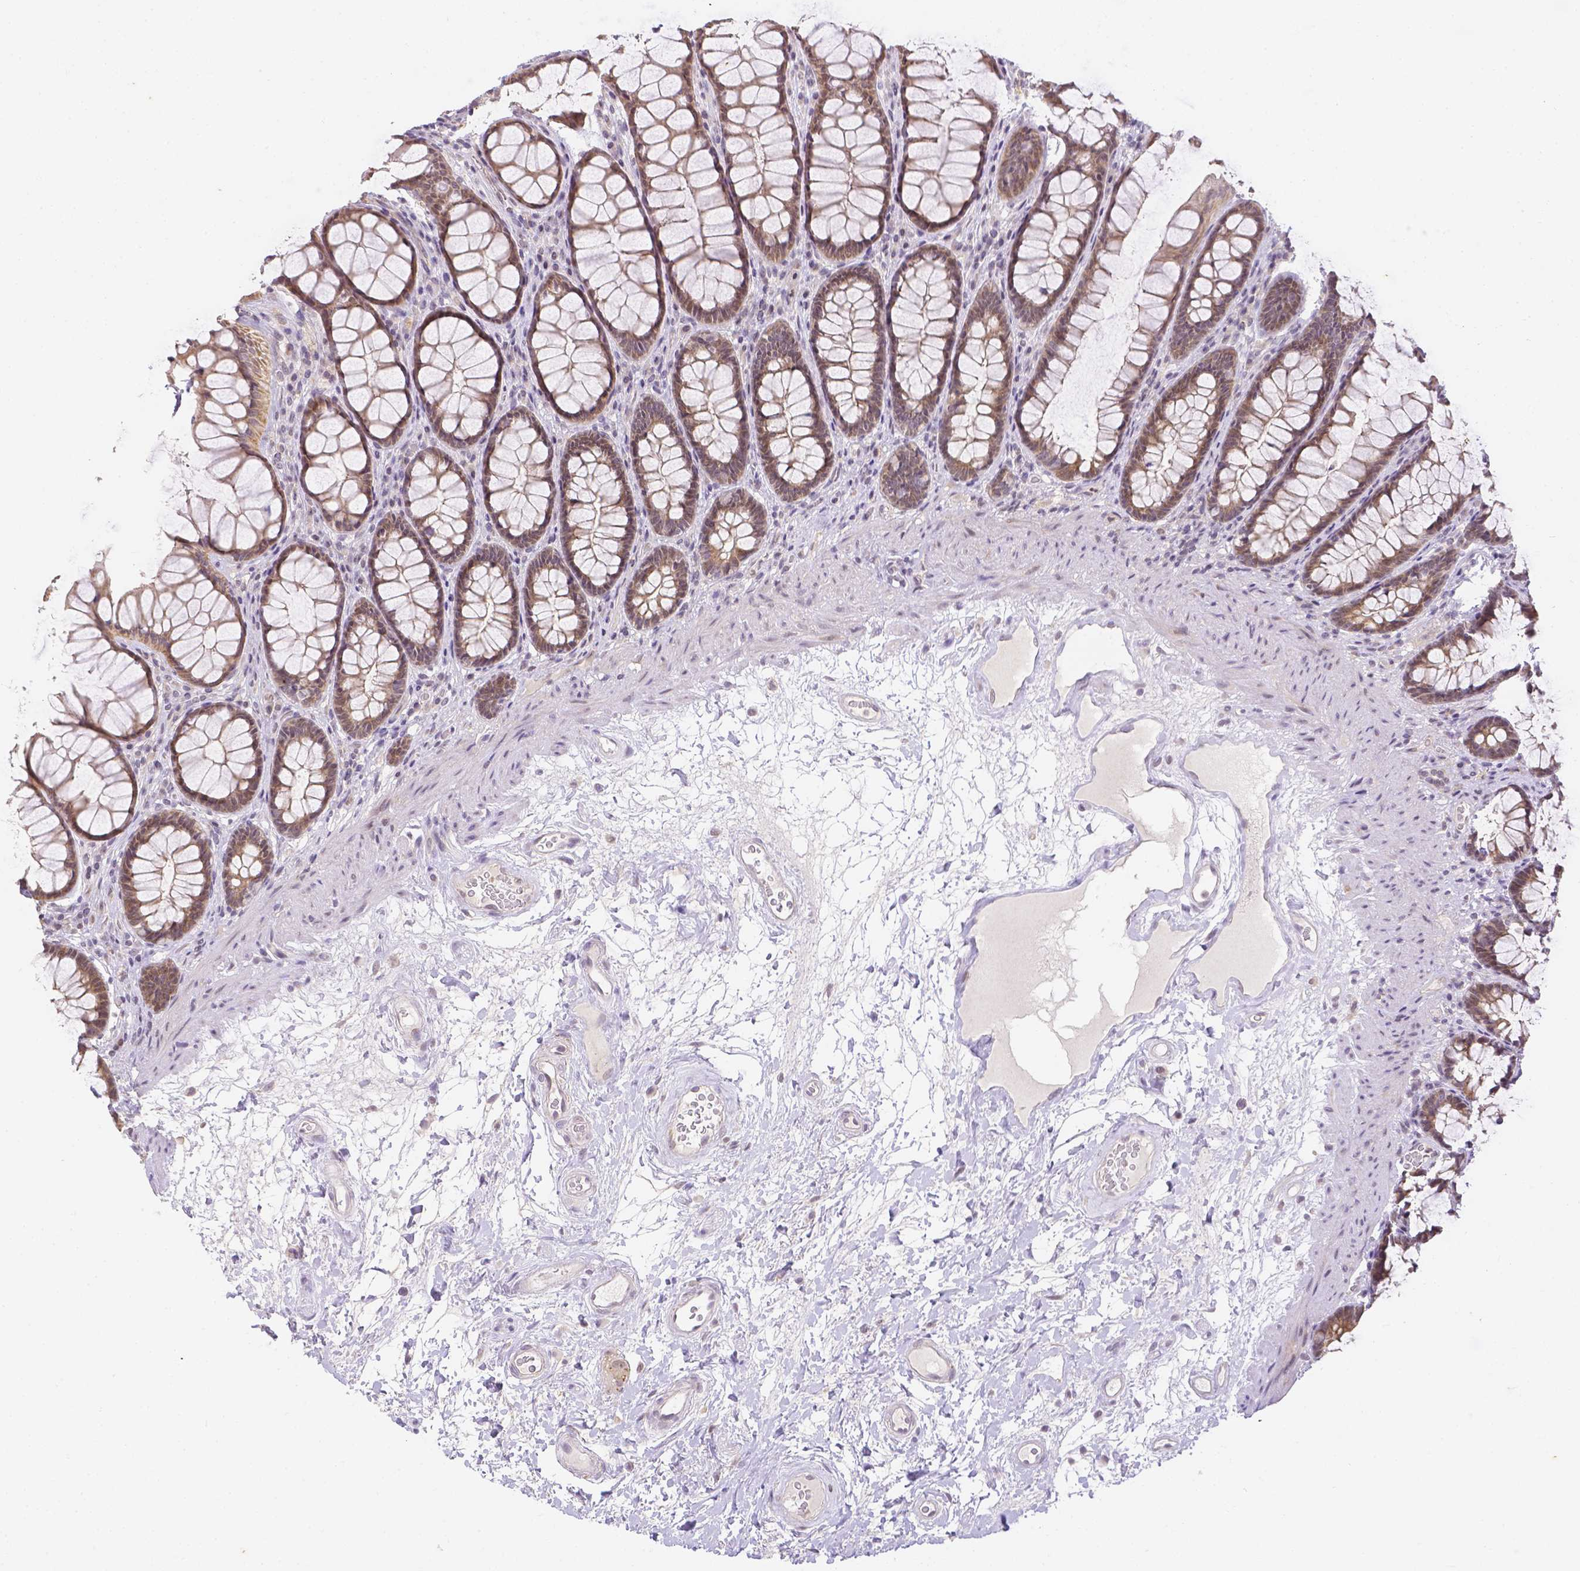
{"staining": {"intensity": "moderate", "quantity": ">75%", "location": "cytoplasmic/membranous"}, "tissue": "rectum", "cell_type": "Glandular cells", "image_type": "normal", "snomed": [{"axis": "morphology", "description": "Normal tissue, NOS"}, {"axis": "topography", "description": "Rectum"}], "caption": "Immunohistochemical staining of unremarkable human rectum displays >75% levels of moderate cytoplasmic/membranous protein staining in about >75% of glandular cells. The protein of interest is stained brown, and the nuclei are stained in blue (DAB (3,3'-diaminobenzidine) IHC with brightfield microscopy, high magnification).", "gene": "ZNF280B", "patient": {"sex": "male", "age": 72}}